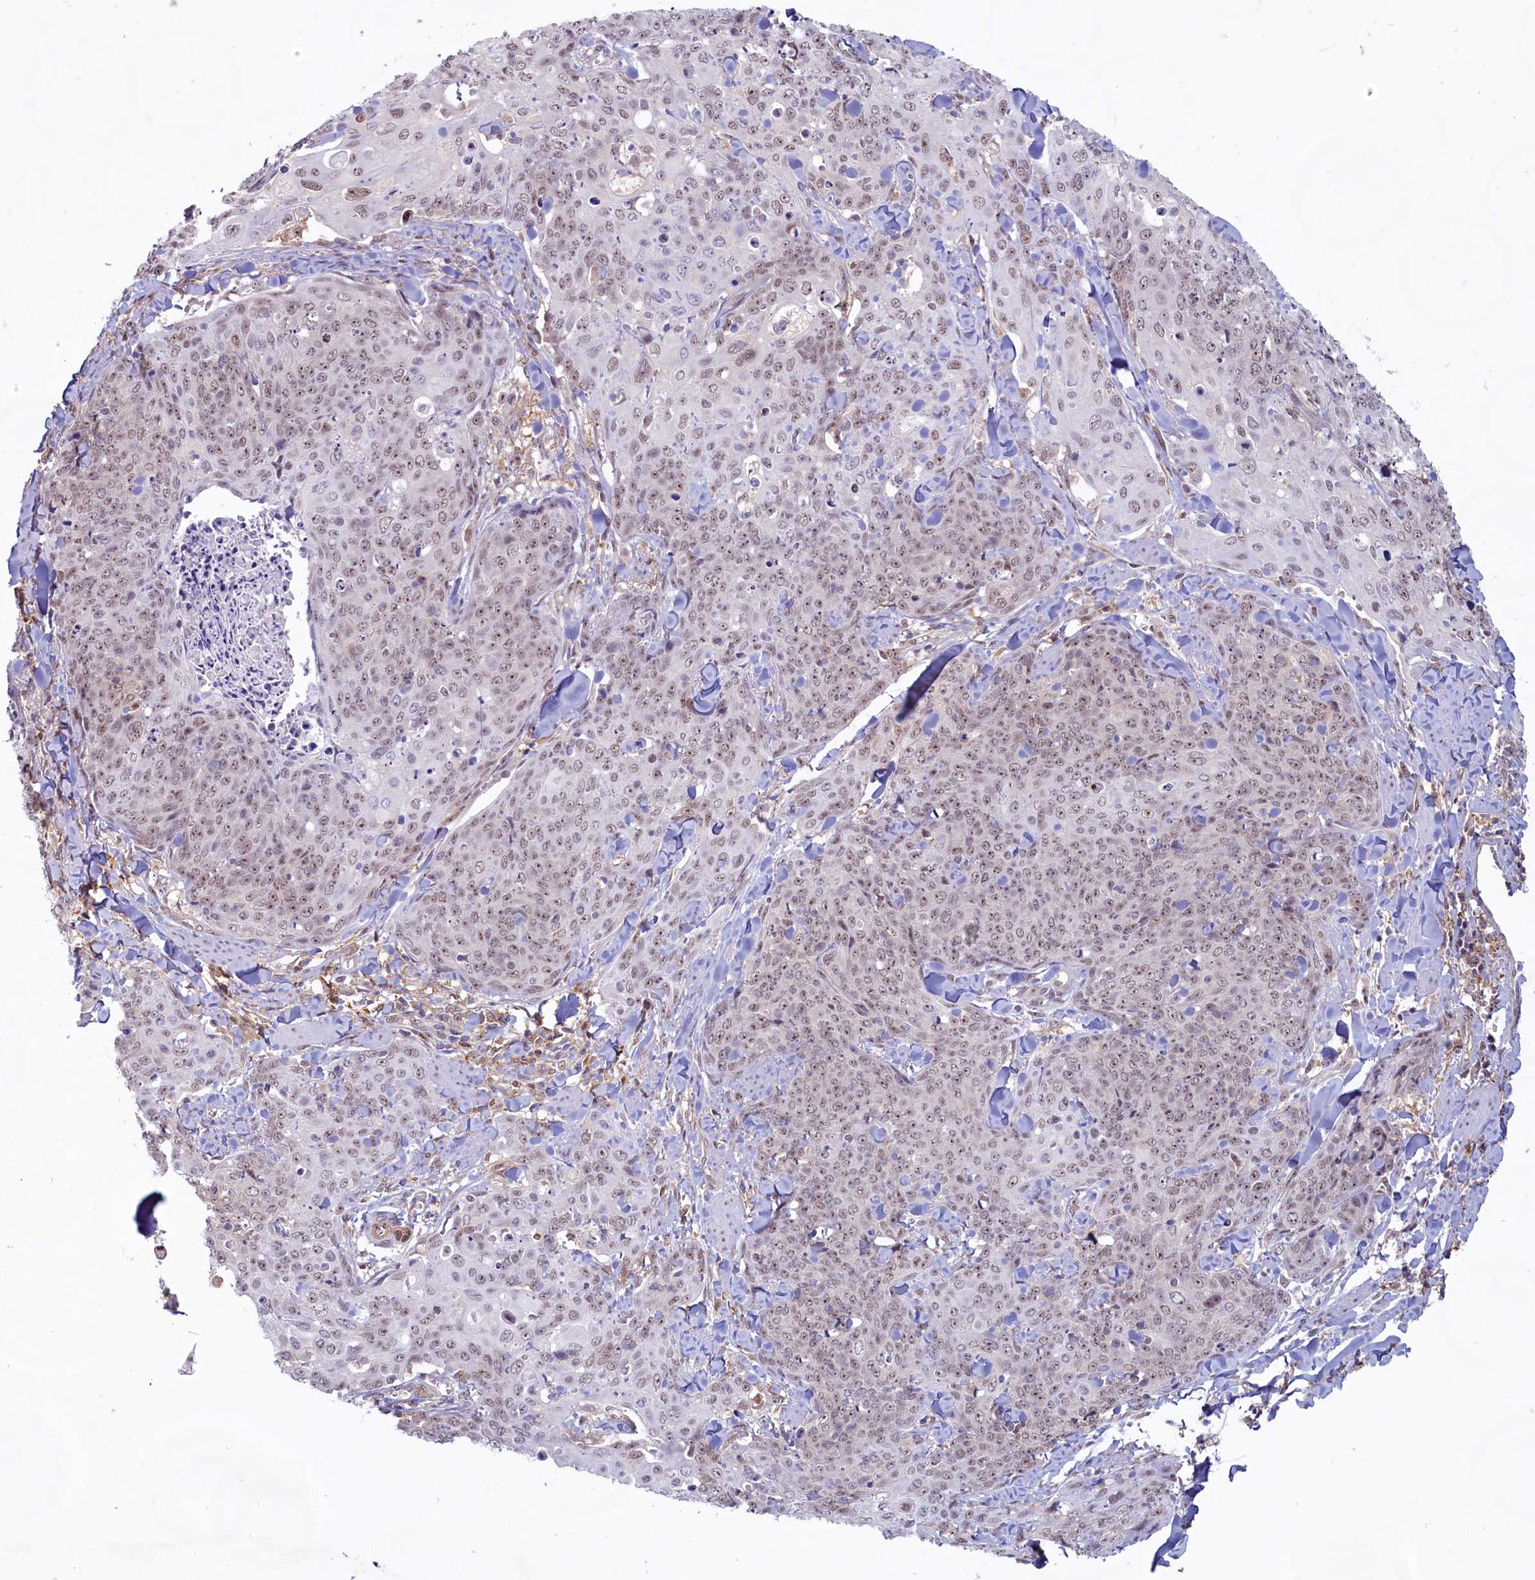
{"staining": {"intensity": "weak", "quantity": ">75%", "location": "nuclear"}, "tissue": "skin cancer", "cell_type": "Tumor cells", "image_type": "cancer", "snomed": [{"axis": "morphology", "description": "Squamous cell carcinoma, NOS"}, {"axis": "topography", "description": "Skin"}, {"axis": "topography", "description": "Vulva"}], "caption": "Brown immunohistochemical staining in skin cancer reveals weak nuclear staining in approximately >75% of tumor cells.", "gene": "C1D", "patient": {"sex": "female", "age": 85}}